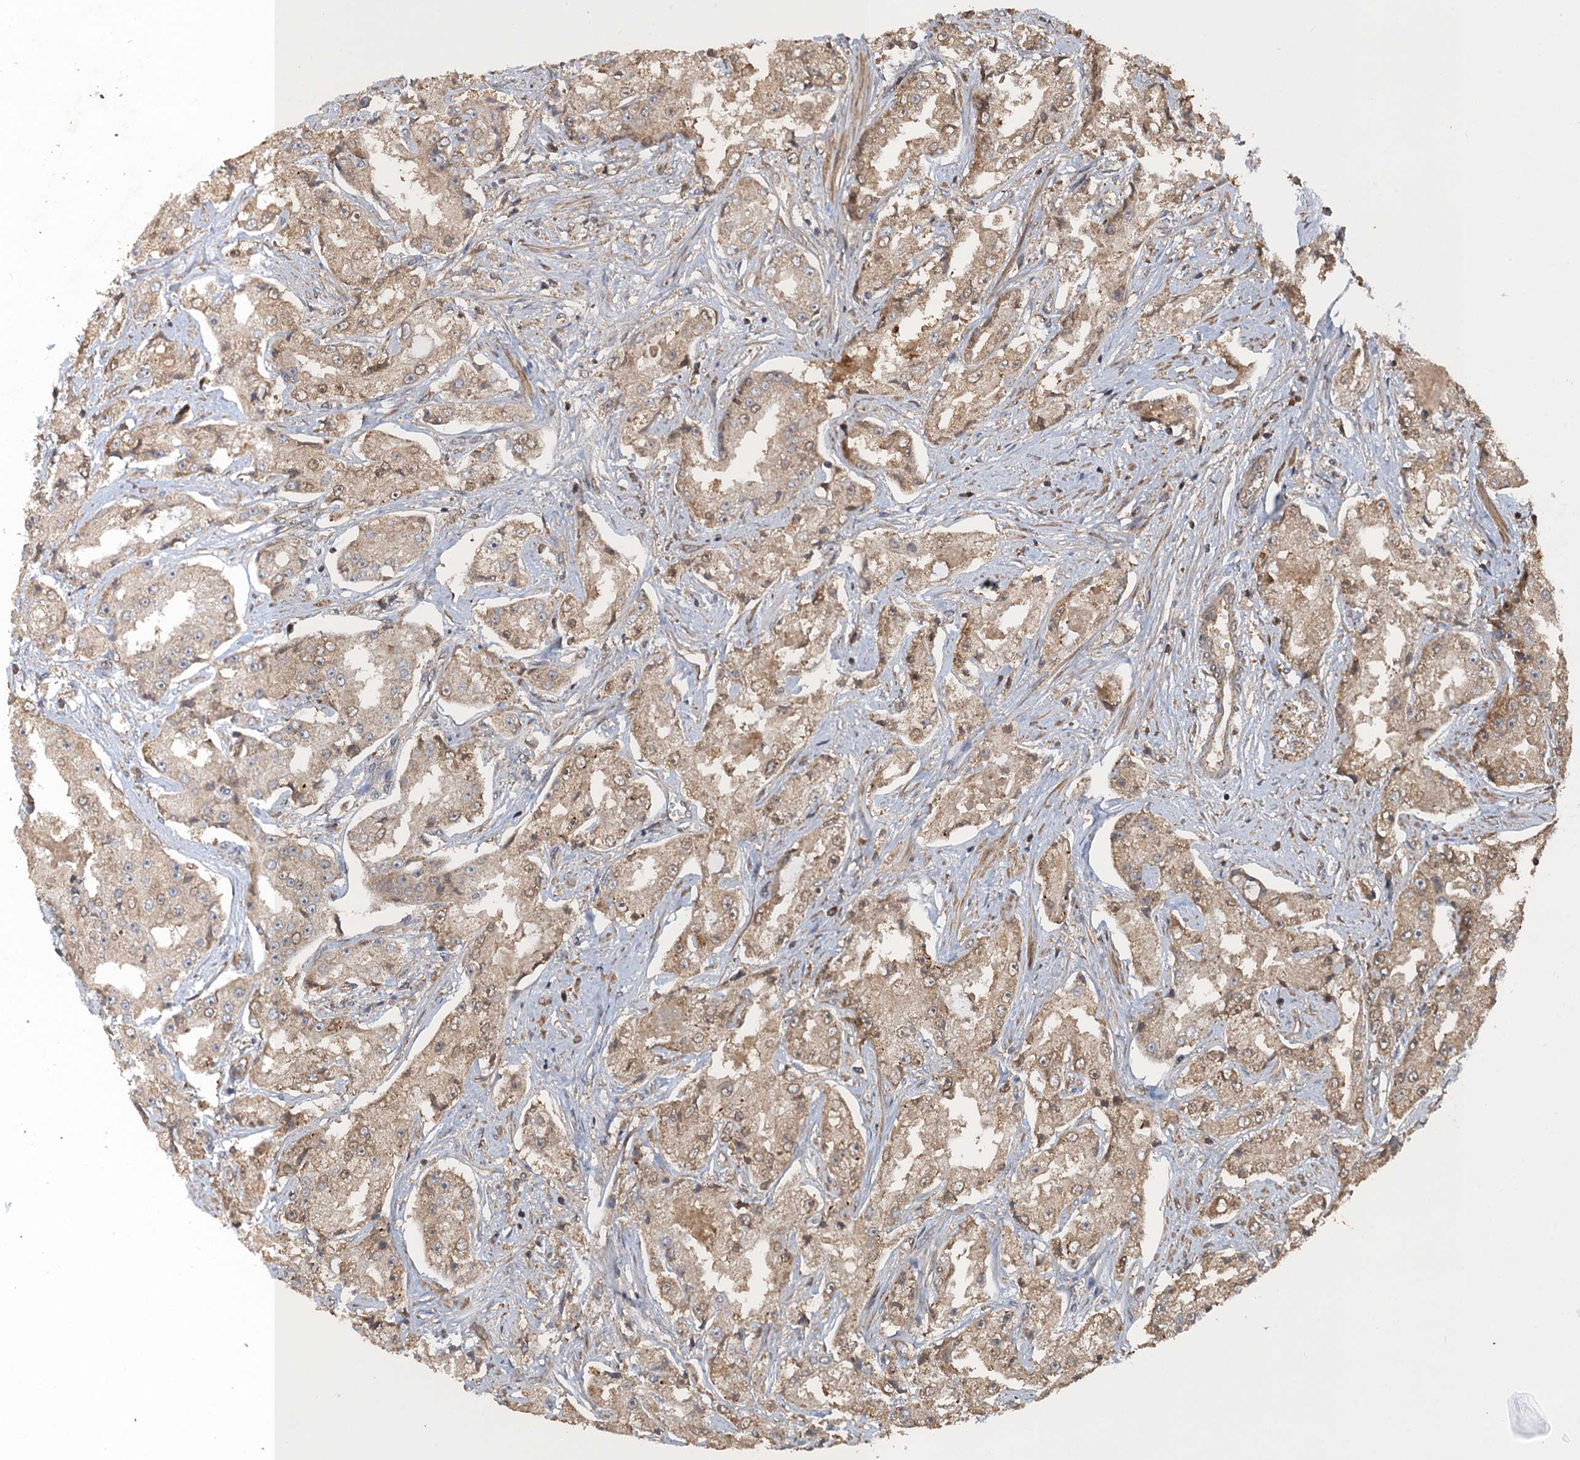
{"staining": {"intensity": "moderate", "quantity": ">75%", "location": "cytoplasmic/membranous"}, "tissue": "prostate cancer", "cell_type": "Tumor cells", "image_type": "cancer", "snomed": [{"axis": "morphology", "description": "Adenocarcinoma, High grade"}, {"axis": "topography", "description": "Prostate"}], "caption": "Prostate adenocarcinoma (high-grade) stained with a protein marker shows moderate staining in tumor cells.", "gene": "GLE1", "patient": {"sex": "male", "age": 73}}